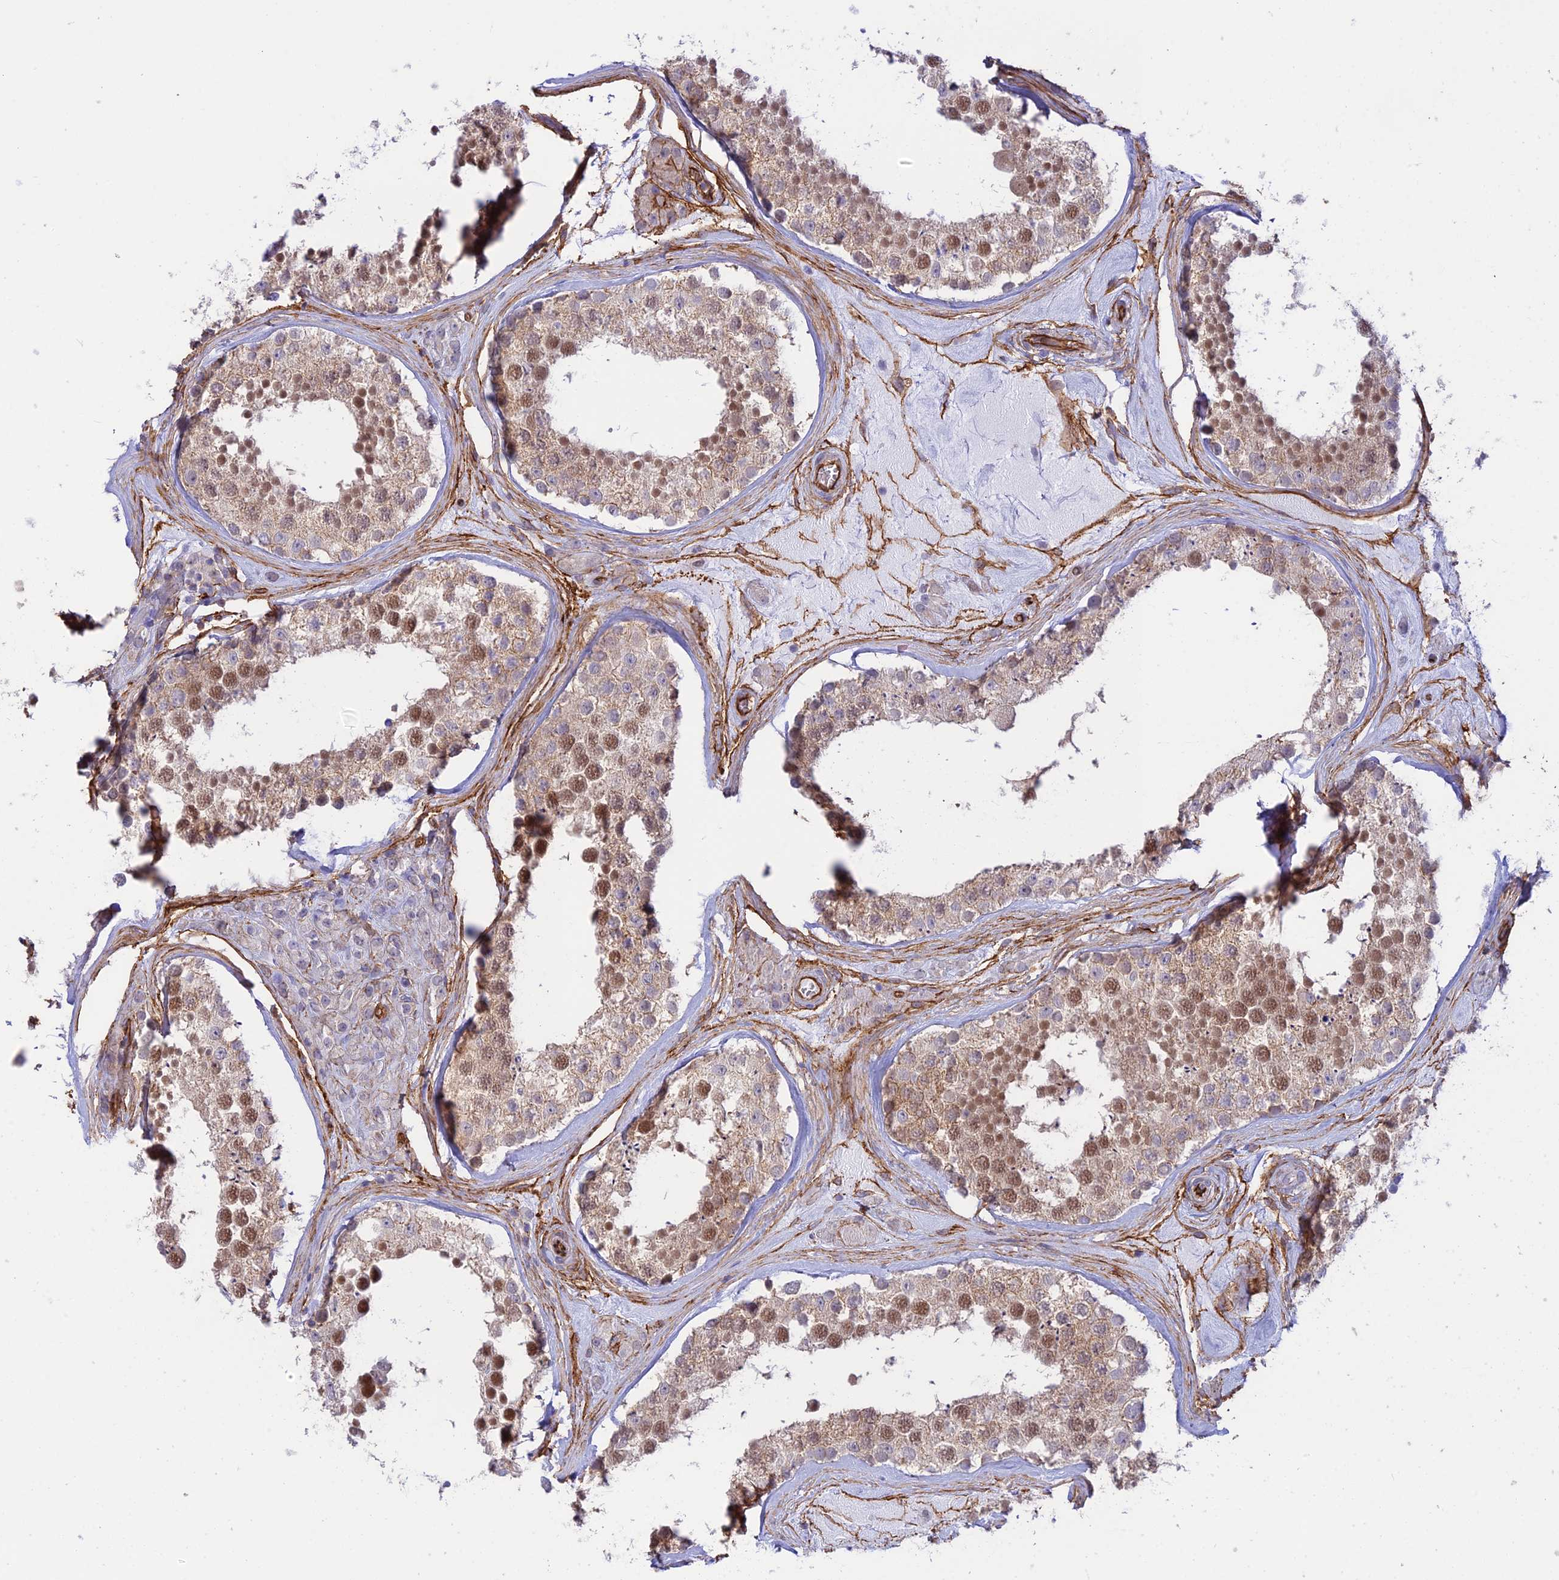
{"staining": {"intensity": "moderate", "quantity": ">75%", "location": "cytoplasmic/membranous,nuclear"}, "tissue": "testis", "cell_type": "Cells in seminiferous ducts", "image_type": "normal", "snomed": [{"axis": "morphology", "description": "Normal tissue, NOS"}, {"axis": "topography", "description": "Testis"}], "caption": "Immunohistochemical staining of normal testis displays moderate cytoplasmic/membranous,nuclear protein expression in approximately >75% of cells in seminiferous ducts. The staining was performed using DAB (3,3'-diaminobenzidine) to visualize the protein expression in brown, while the nuclei were stained in blue with hematoxylin (Magnification: 20x).", "gene": "YPEL5", "patient": {"sex": "male", "age": 46}}